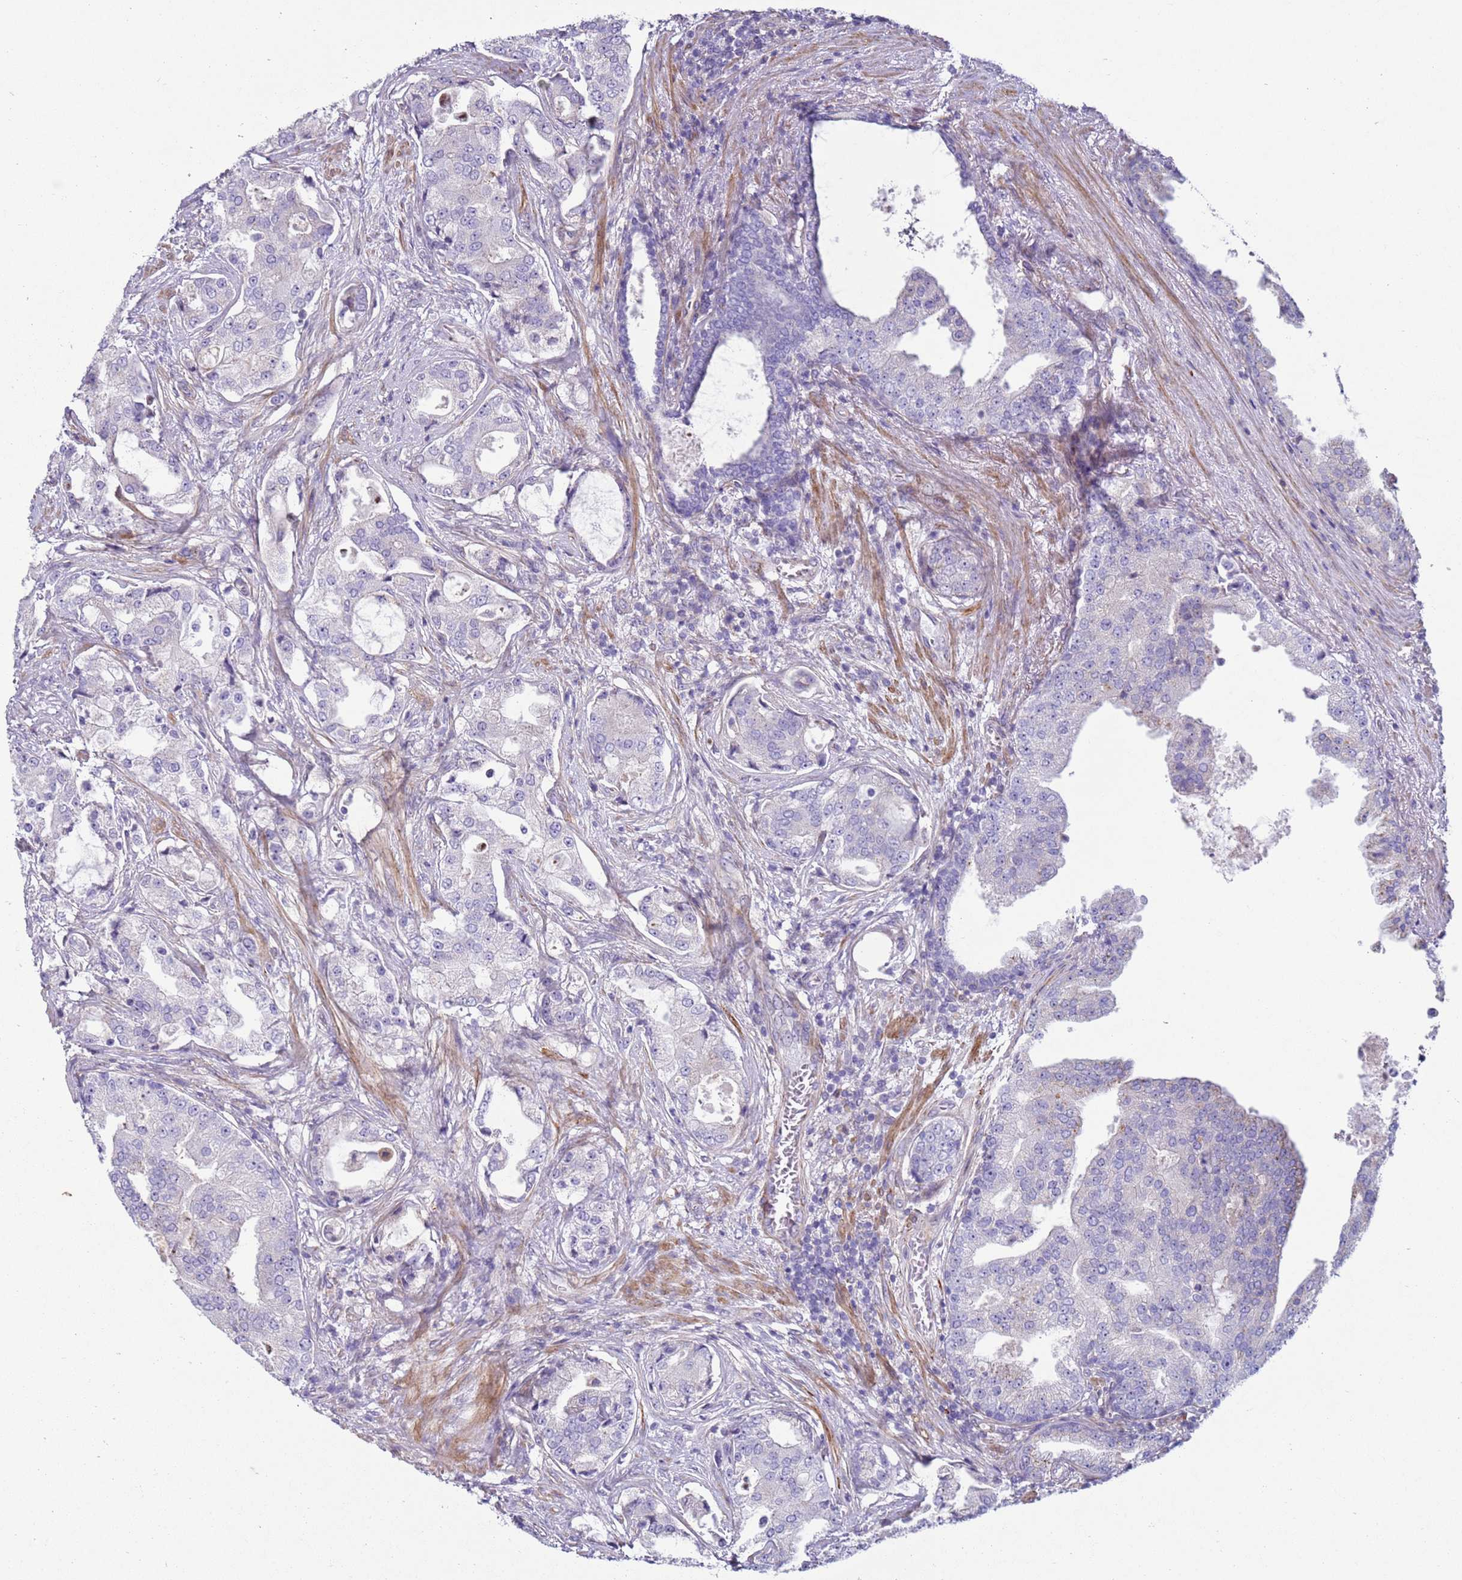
{"staining": {"intensity": "negative", "quantity": "none", "location": "none"}, "tissue": "prostate cancer", "cell_type": "Tumor cells", "image_type": "cancer", "snomed": [{"axis": "morphology", "description": "Adenocarcinoma, High grade"}, {"axis": "topography", "description": "Prostate"}], "caption": "High power microscopy photomicrograph of an immunohistochemistry (IHC) photomicrograph of prostate cancer, revealing no significant positivity in tumor cells.", "gene": "HEATR1", "patient": {"sex": "male", "age": 68}}